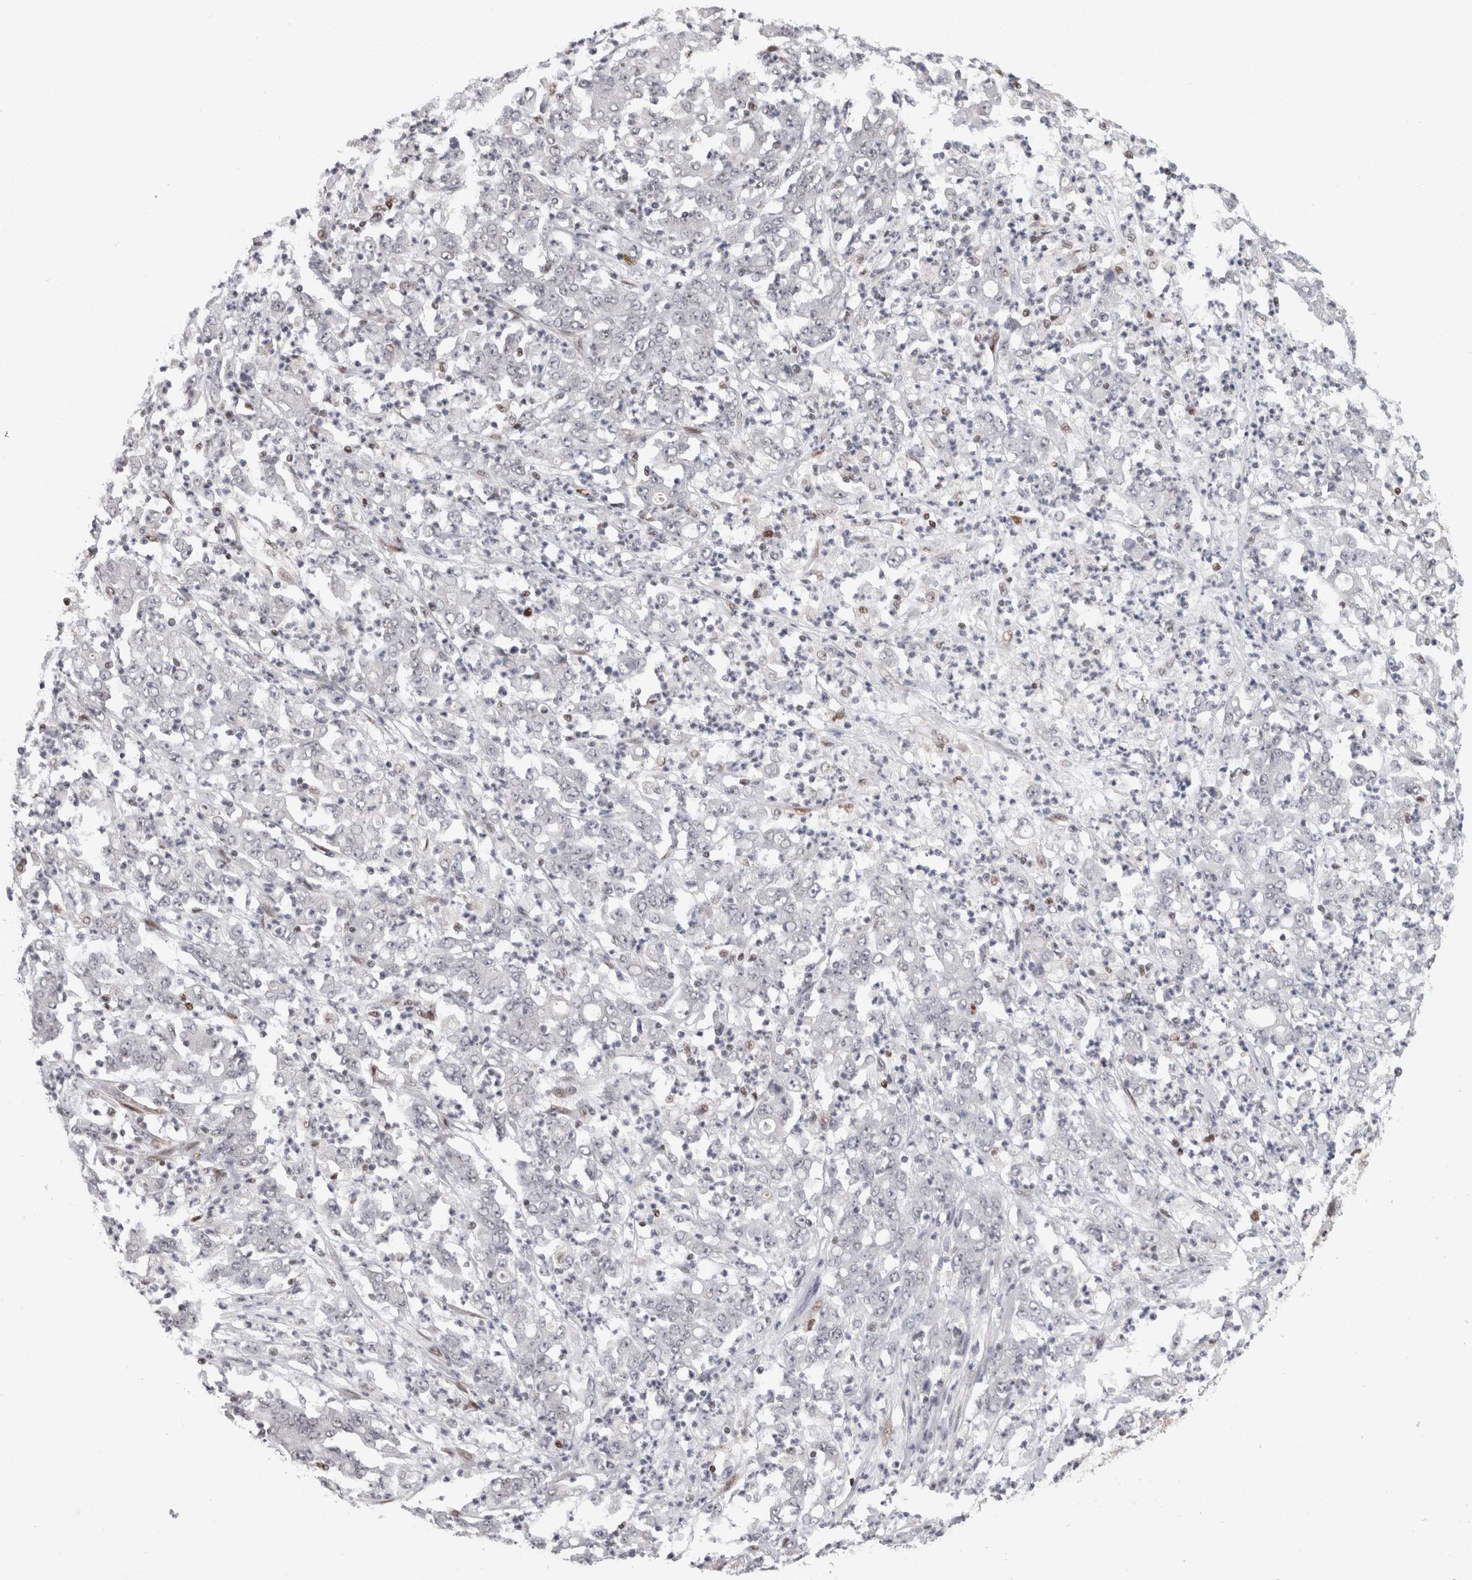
{"staining": {"intensity": "negative", "quantity": "none", "location": "none"}, "tissue": "stomach cancer", "cell_type": "Tumor cells", "image_type": "cancer", "snomed": [{"axis": "morphology", "description": "Adenocarcinoma, NOS"}, {"axis": "topography", "description": "Stomach, lower"}], "caption": "A high-resolution histopathology image shows immunohistochemistry (IHC) staining of stomach cancer (adenocarcinoma), which exhibits no significant positivity in tumor cells. Brightfield microscopy of immunohistochemistry stained with DAB (brown) and hematoxylin (blue), captured at high magnification.", "gene": "SRARP", "patient": {"sex": "female", "age": 71}}